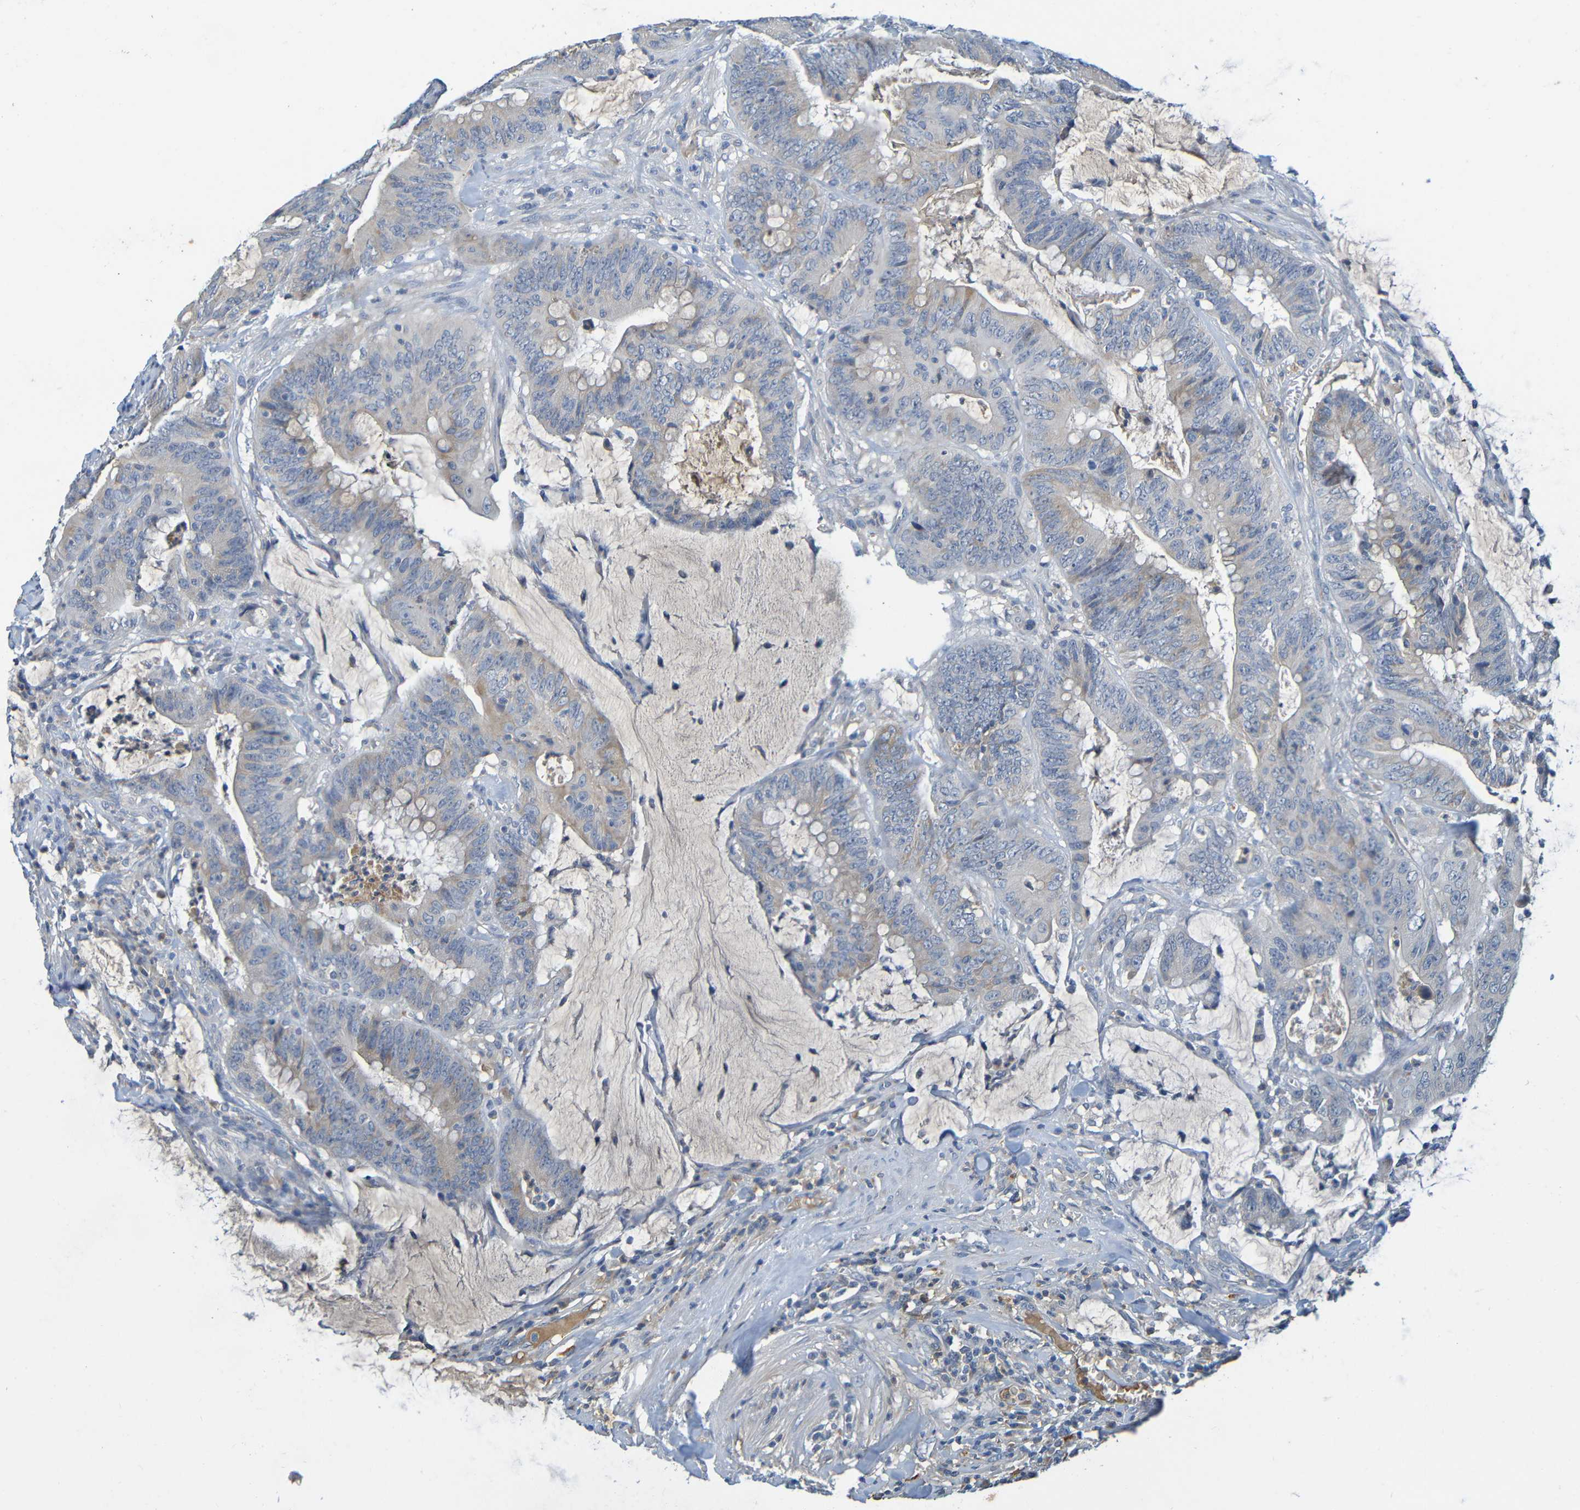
{"staining": {"intensity": "weak", "quantity": "<25%", "location": "cytoplasmic/membranous"}, "tissue": "colorectal cancer", "cell_type": "Tumor cells", "image_type": "cancer", "snomed": [{"axis": "morphology", "description": "Adenocarcinoma, NOS"}, {"axis": "topography", "description": "Colon"}], "caption": "This is an immunohistochemistry image of human colorectal cancer (adenocarcinoma). There is no positivity in tumor cells.", "gene": "C1QA", "patient": {"sex": "male", "age": 45}}